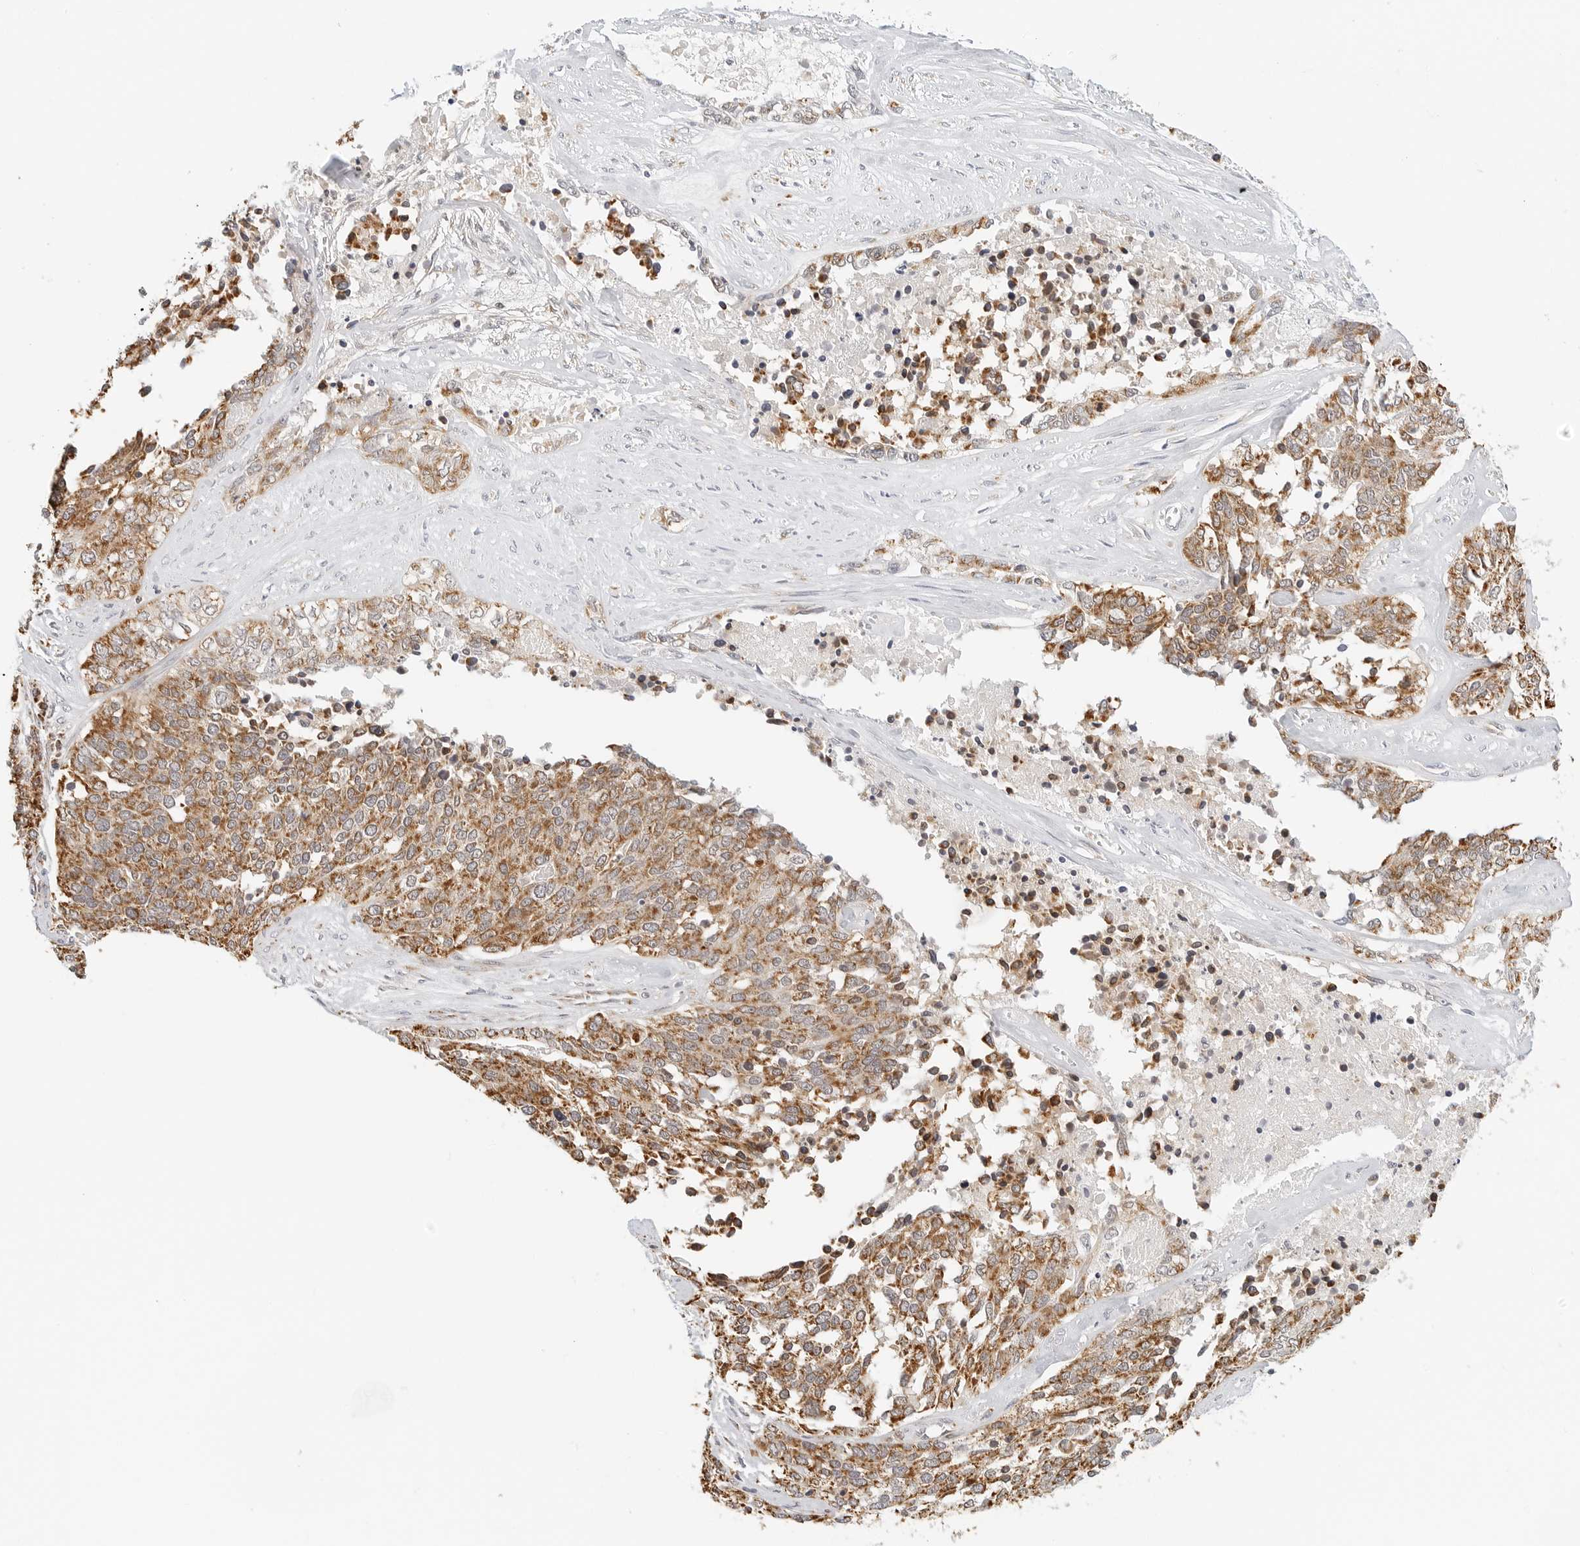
{"staining": {"intensity": "moderate", "quantity": ">75%", "location": "cytoplasmic/membranous"}, "tissue": "ovarian cancer", "cell_type": "Tumor cells", "image_type": "cancer", "snomed": [{"axis": "morphology", "description": "Cystadenocarcinoma, serous, NOS"}, {"axis": "topography", "description": "Ovary"}], "caption": "Ovarian cancer stained with IHC displays moderate cytoplasmic/membranous positivity in approximately >75% of tumor cells.", "gene": "ATL1", "patient": {"sex": "female", "age": 44}}